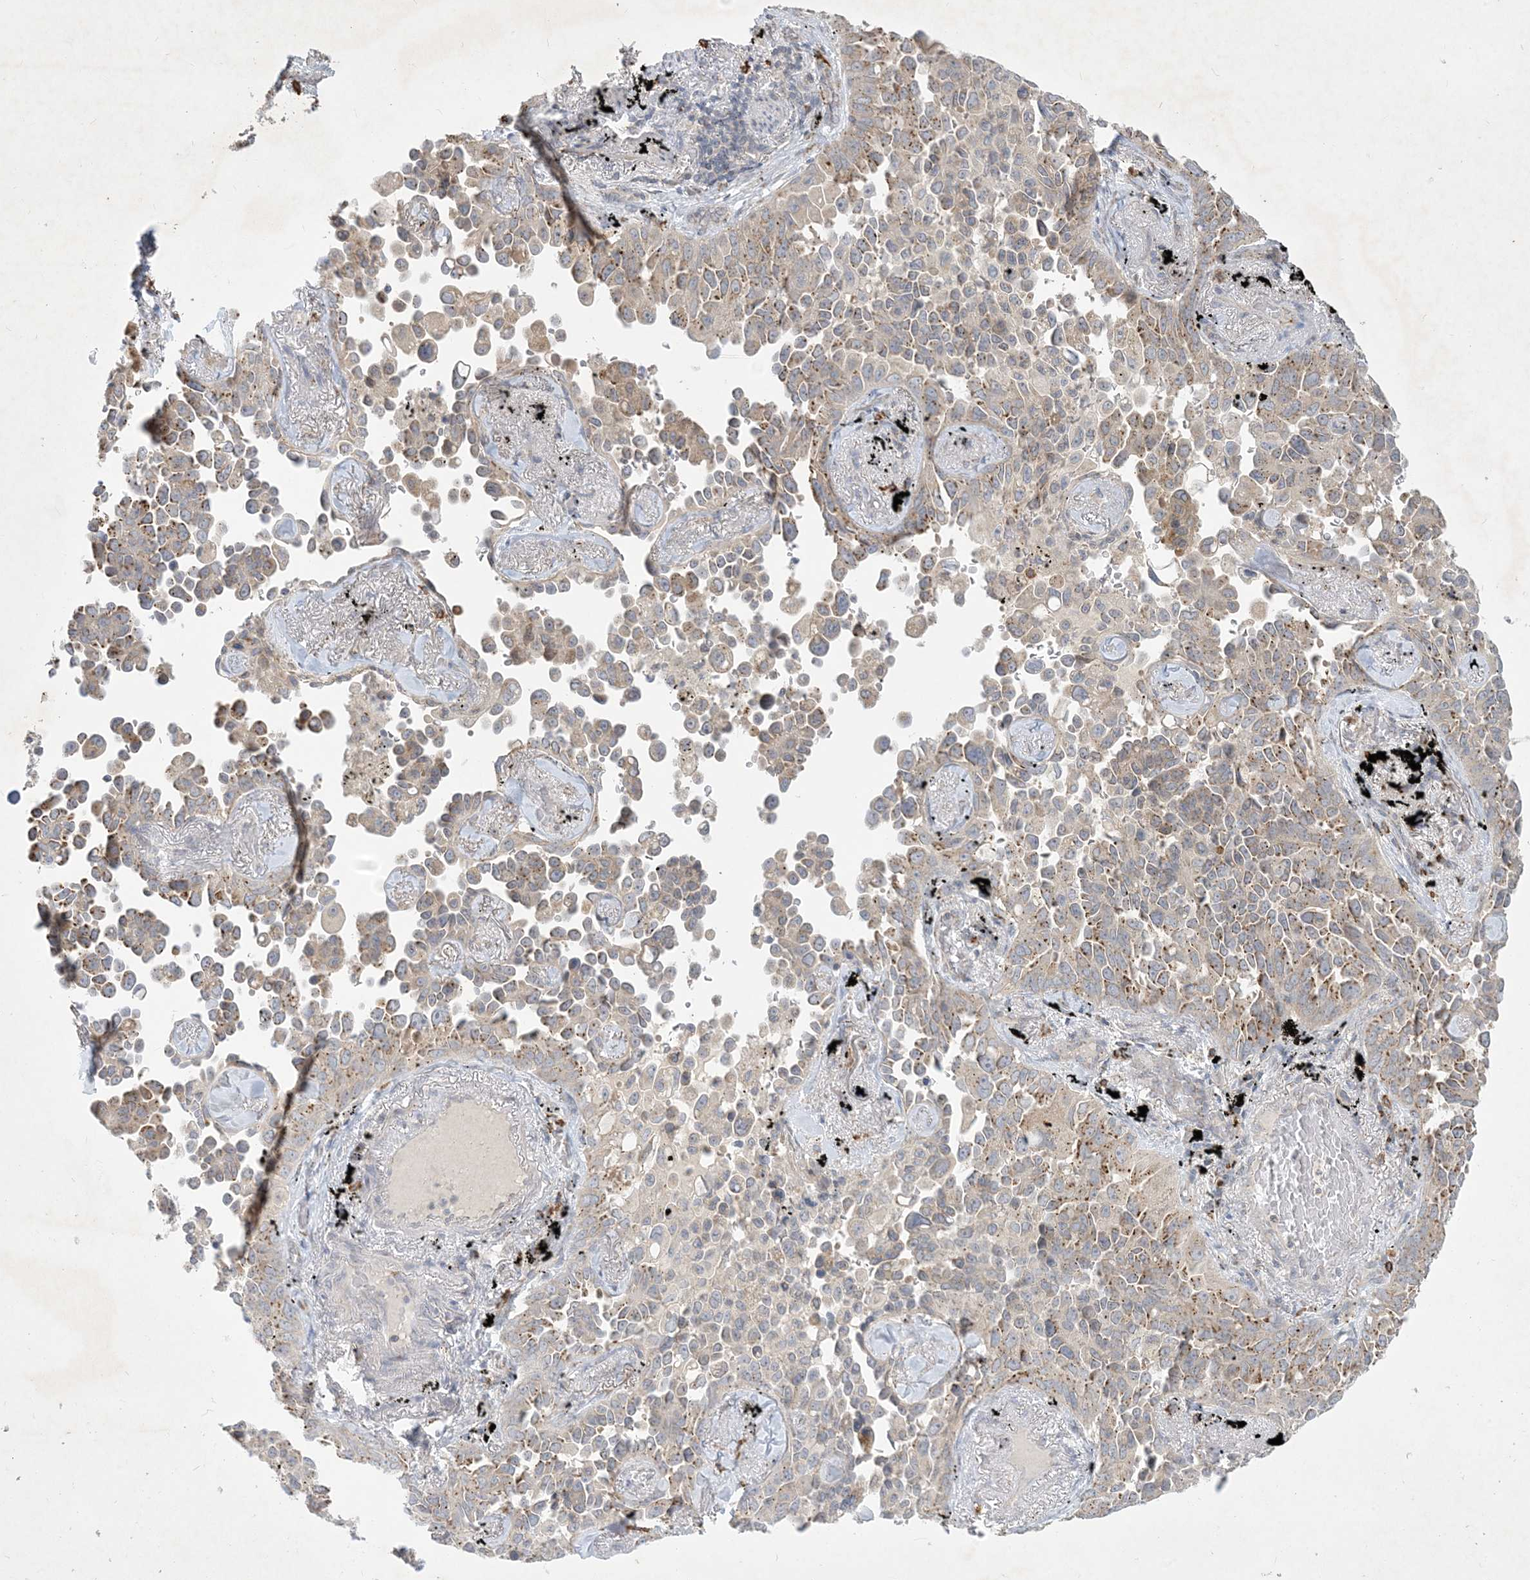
{"staining": {"intensity": "weak", "quantity": ">75%", "location": "cytoplasmic/membranous"}, "tissue": "lung cancer", "cell_type": "Tumor cells", "image_type": "cancer", "snomed": [{"axis": "morphology", "description": "Adenocarcinoma, NOS"}, {"axis": "topography", "description": "Lung"}], "caption": "Brown immunohistochemical staining in adenocarcinoma (lung) displays weak cytoplasmic/membranous staining in approximately >75% of tumor cells. Nuclei are stained in blue.", "gene": "CCDC14", "patient": {"sex": "female", "age": 67}}